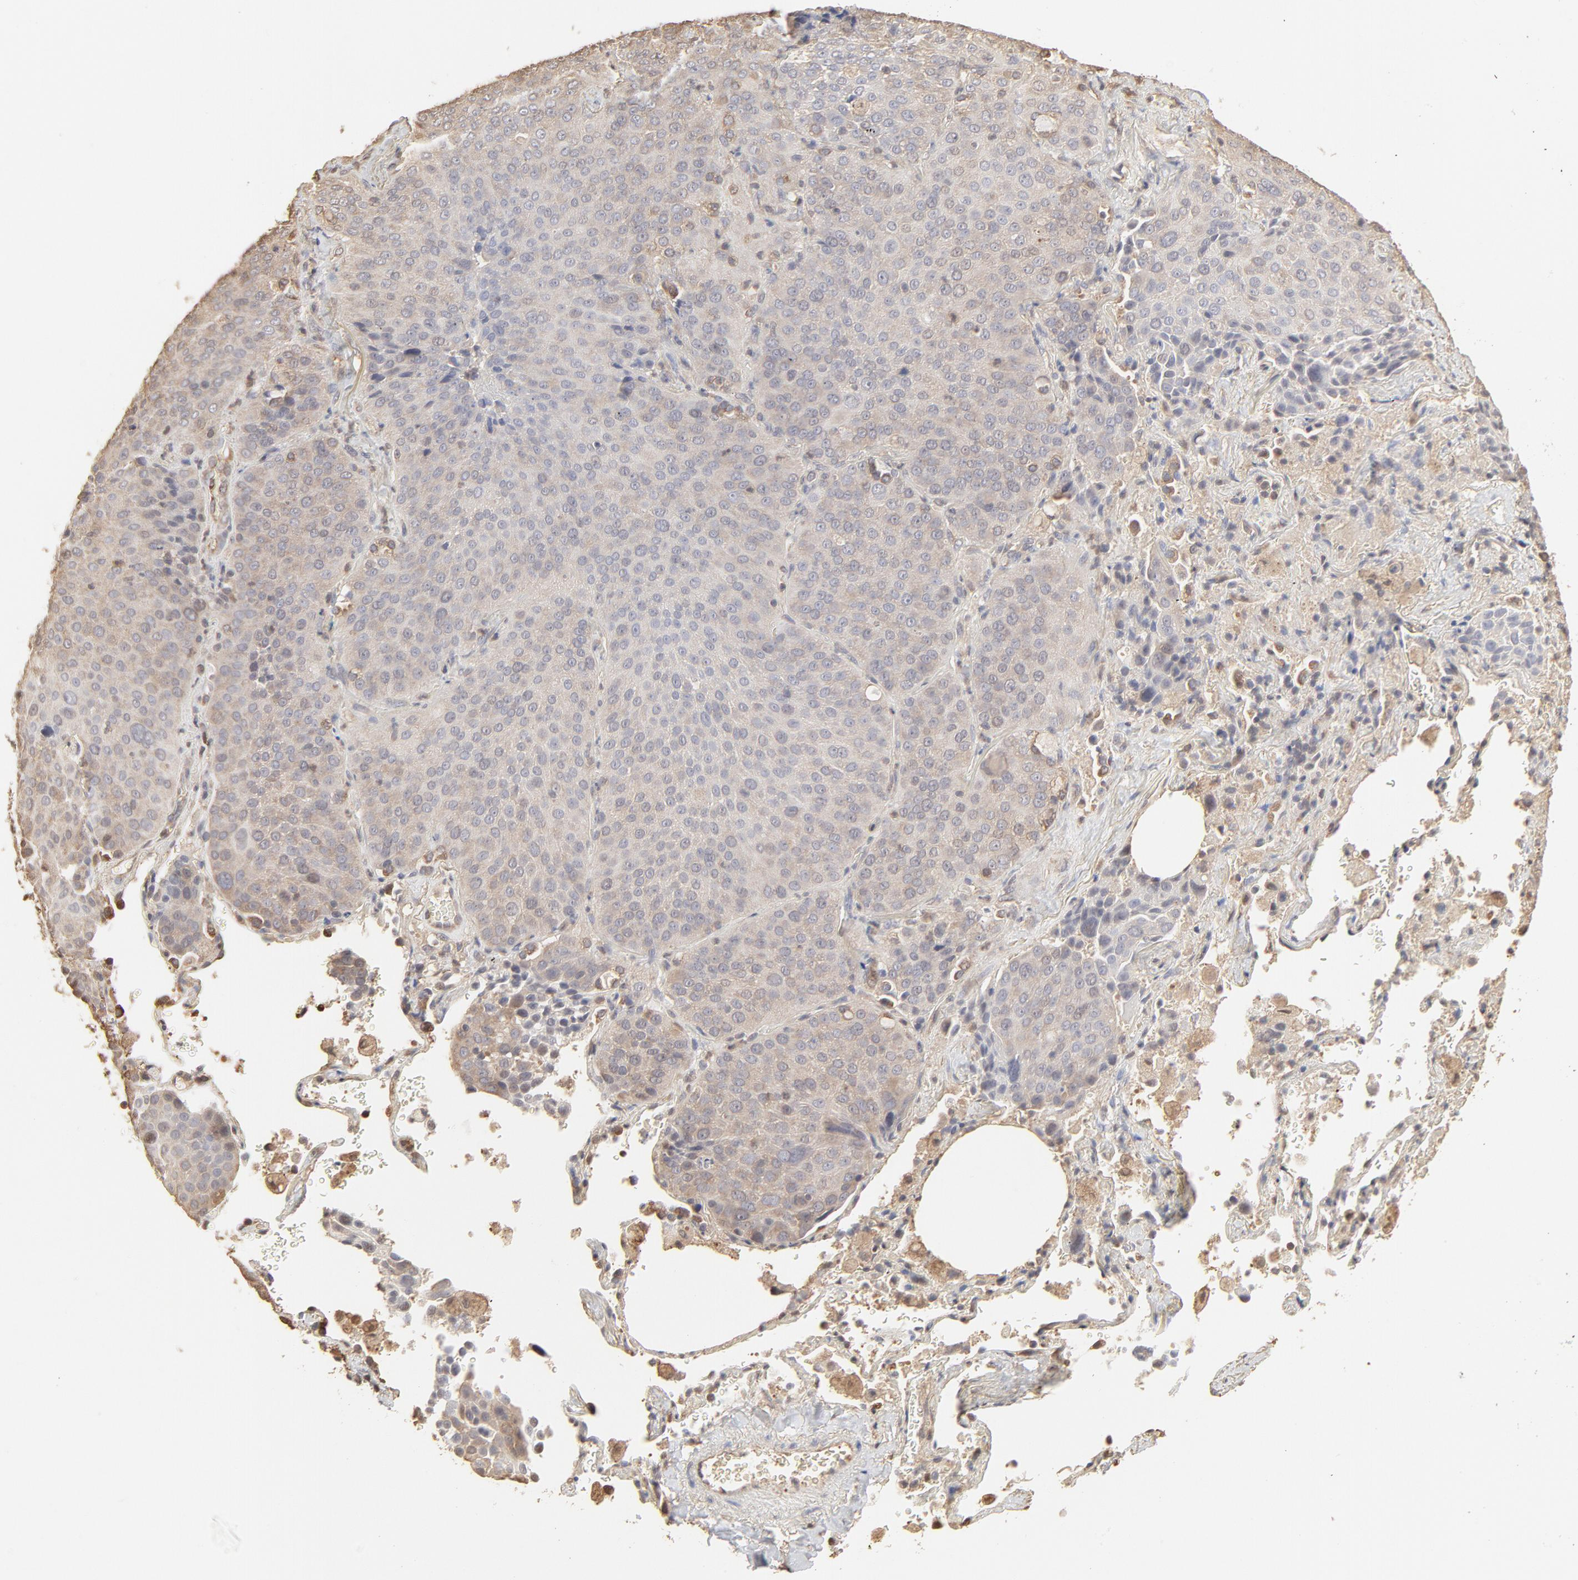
{"staining": {"intensity": "weak", "quantity": ">75%", "location": "cytoplasmic/membranous"}, "tissue": "lung cancer", "cell_type": "Tumor cells", "image_type": "cancer", "snomed": [{"axis": "morphology", "description": "Squamous cell carcinoma, NOS"}, {"axis": "topography", "description": "Lung"}], "caption": "A photomicrograph of lung squamous cell carcinoma stained for a protein displays weak cytoplasmic/membranous brown staining in tumor cells.", "gene": "PPP2CA", "patient": {"sex": "male", "age": 54}}